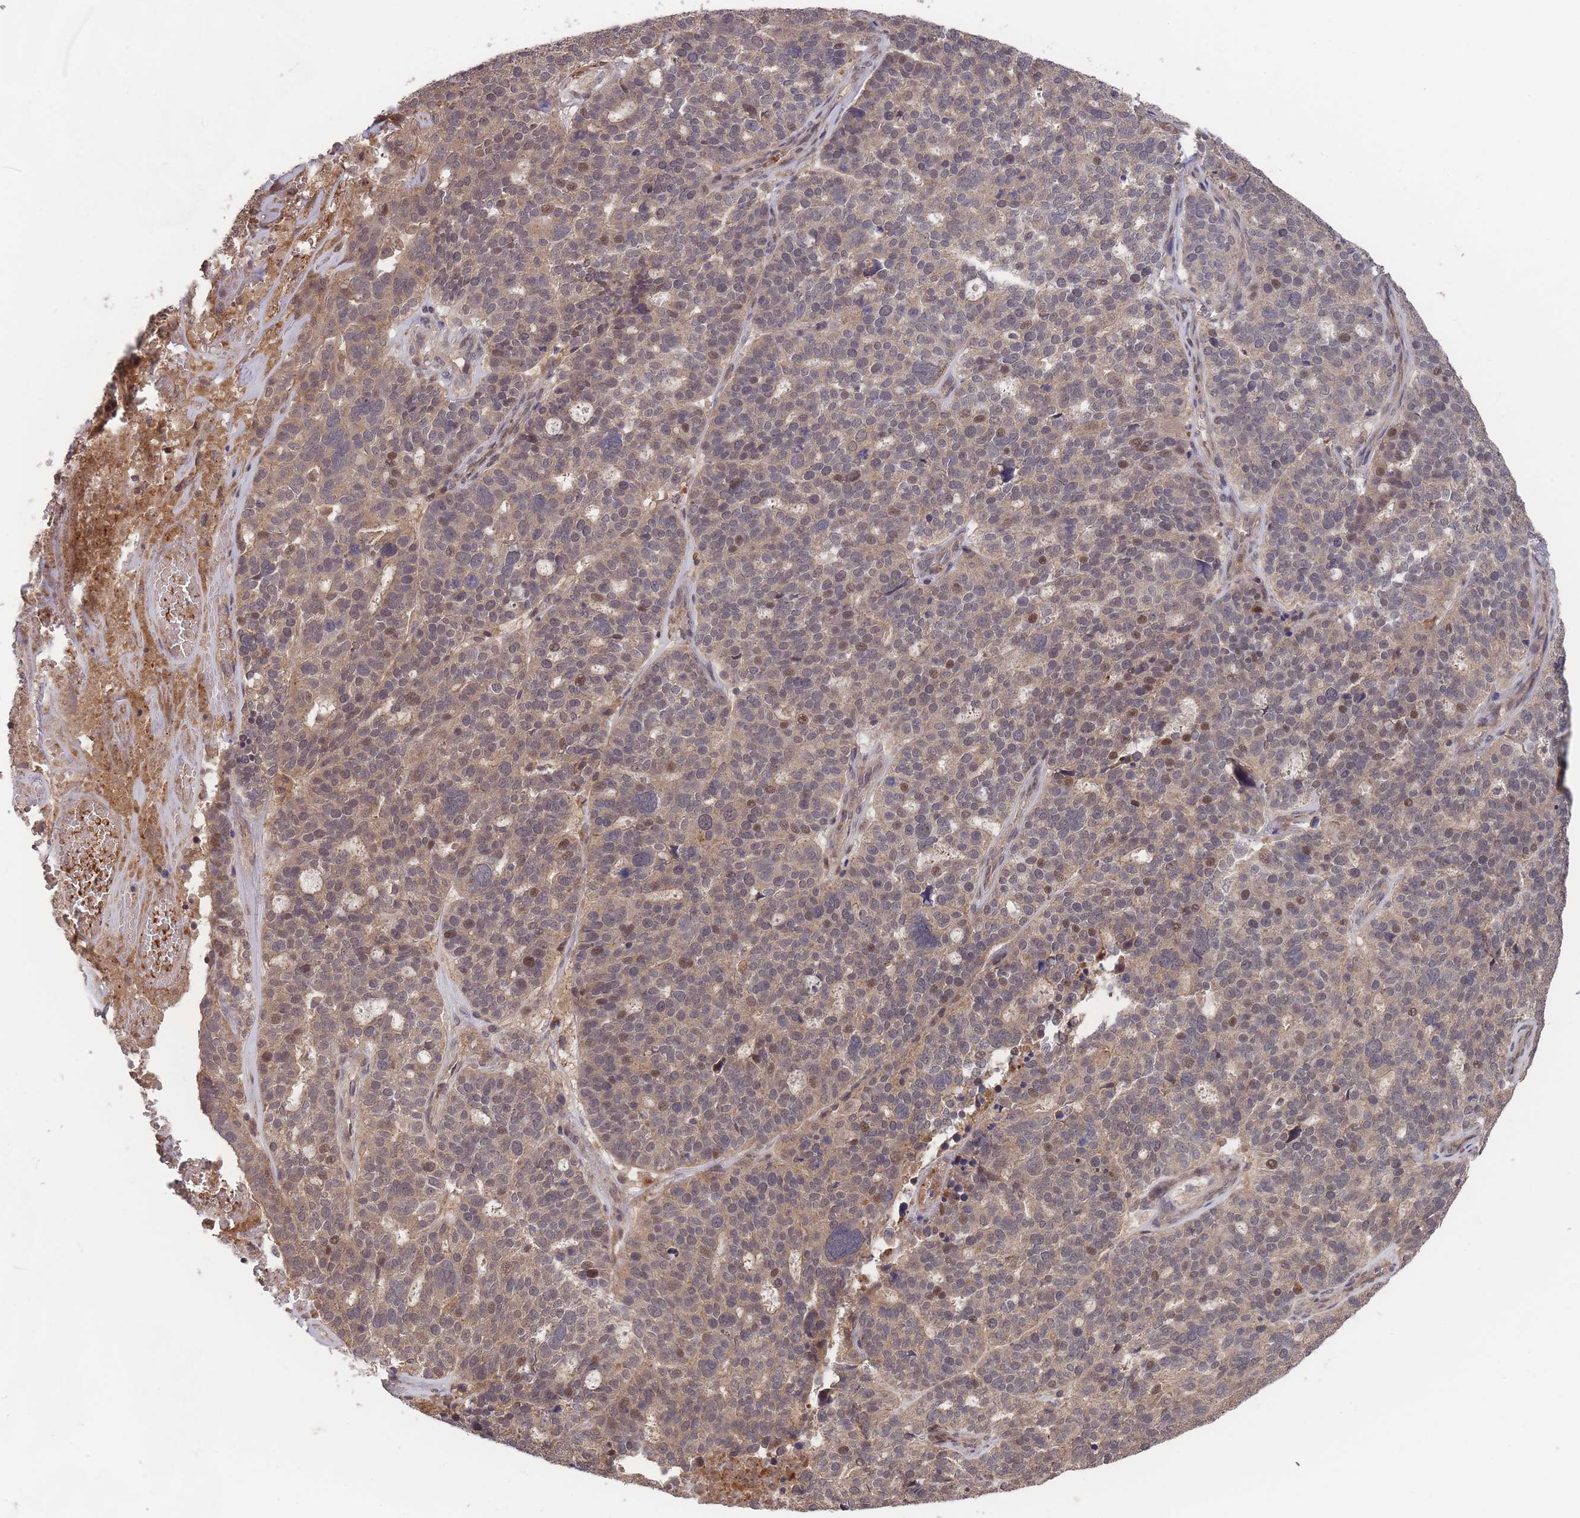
{"staining": {"intensity": "weak", "quantity": ">75%", "location": "cytoplasmic/membranous,nuclear"}, "tissue": "ovarian cancer", "cell_type": "Tumor cells", "image_type": "cancer", "snomed": [{"axis": "morphology", "description": "Cystadenocarcinoma, serous, NOS"}, {"axis": "topography", "description": "Ovary"}], "caption": "Immunohistochemical staining of serous cystadenocarcinoma (ovarian) demonstrates low levels of weak cytoplasmic/membranous and nuclear protein positivity in approximately >75% of tumor cells.", "gene": "SF3B1", "patient": {"sex": "female", "age": 59}}